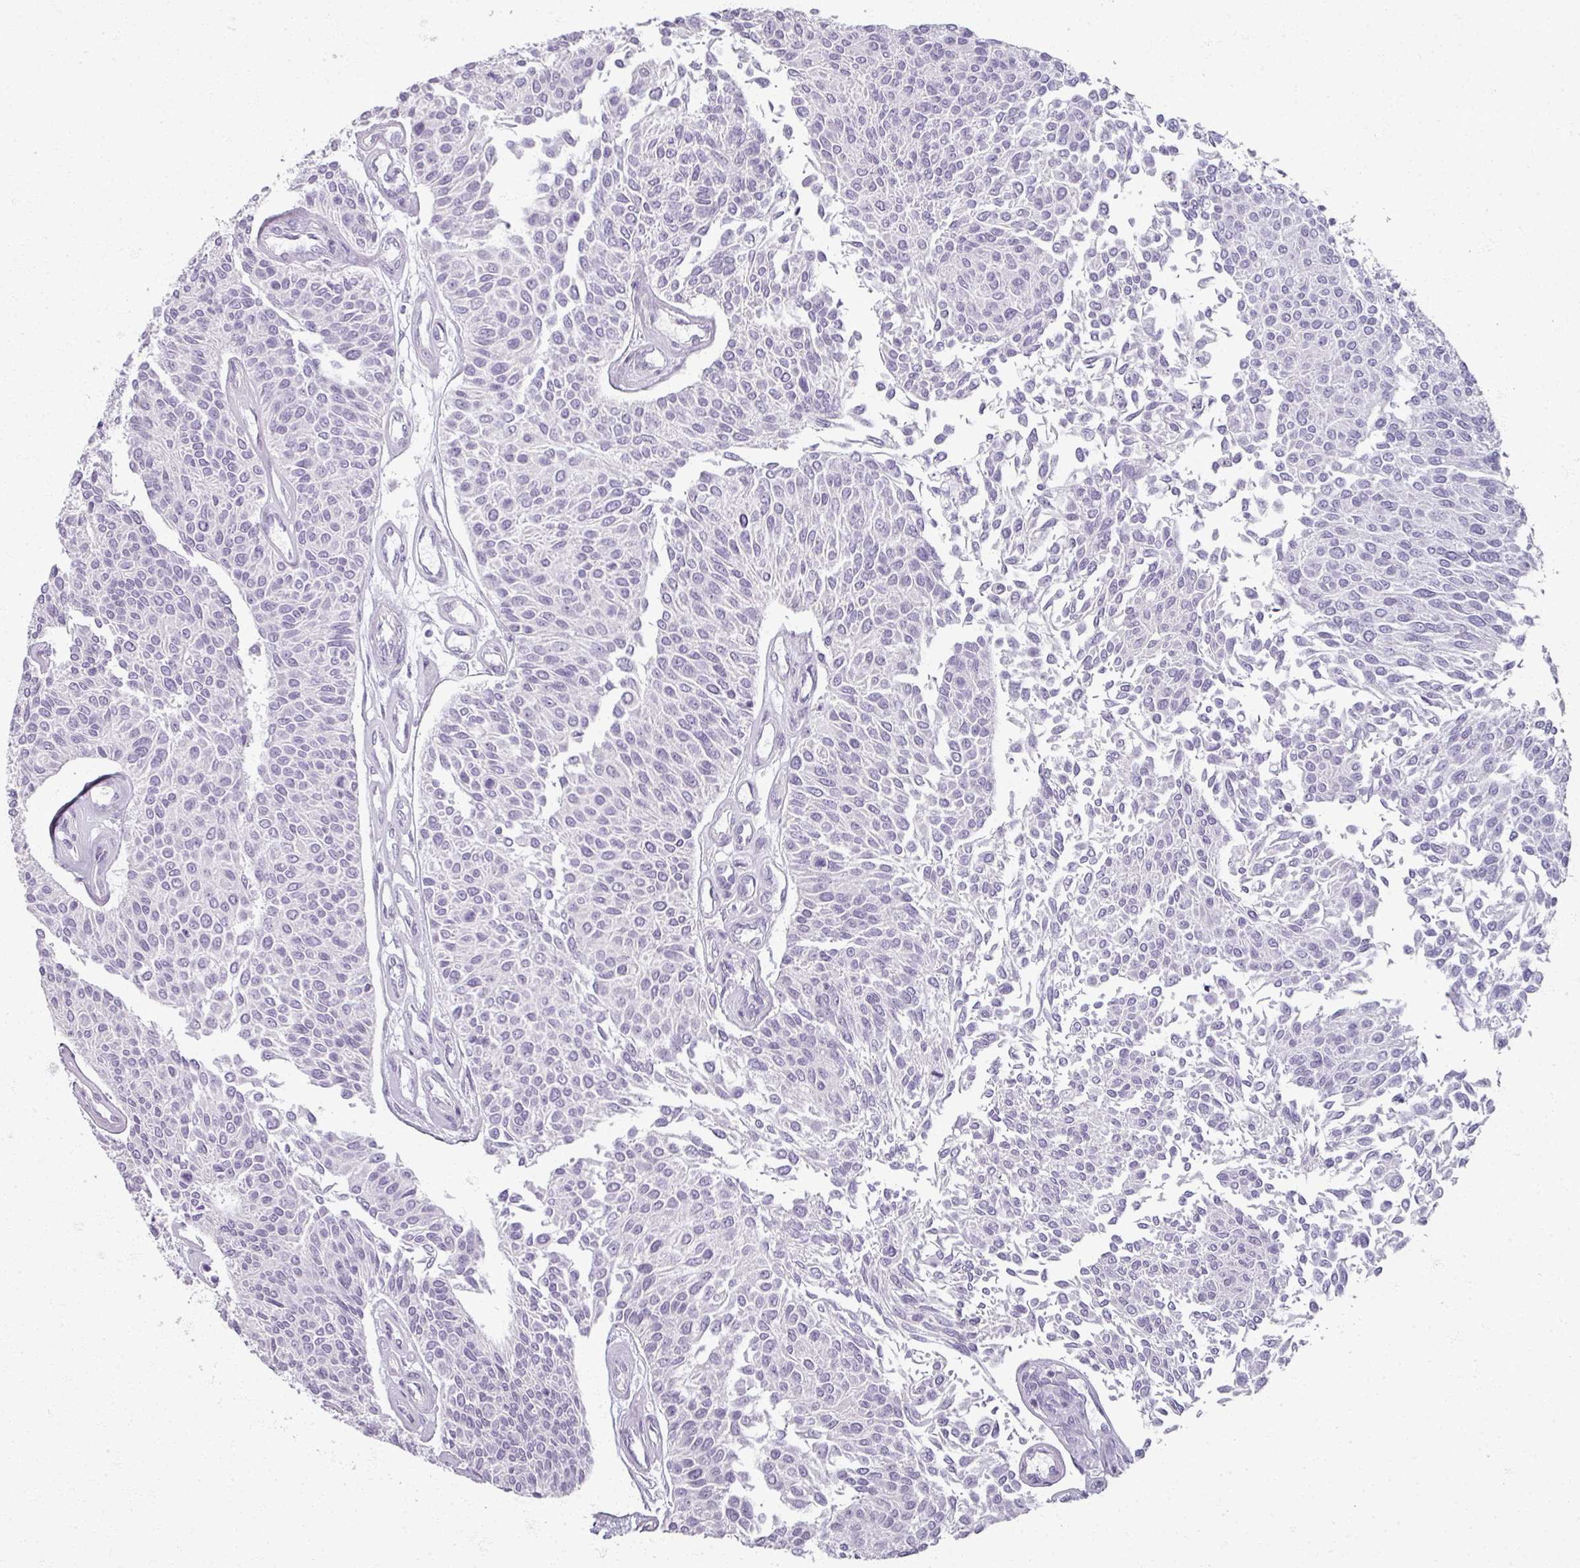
{"staining": {"intensity": "negative", "quantity": "none", "location": "none"}, "tissue": "urothelial cancer", "cell_type": "Tumor cells", "image_type": "cancer", "snomed": [{"axis": "morphology", "description": "Urothelial carcinoma, NOS"}, {"axis": "topography", "description": "Urinary bladder"}], "caption": "Photomicrograph shows no protein staining in tumor cells of urothelial cancer tissue.", "gene": "RFPL2", "patient": {"sex": "male", "age": 55}}